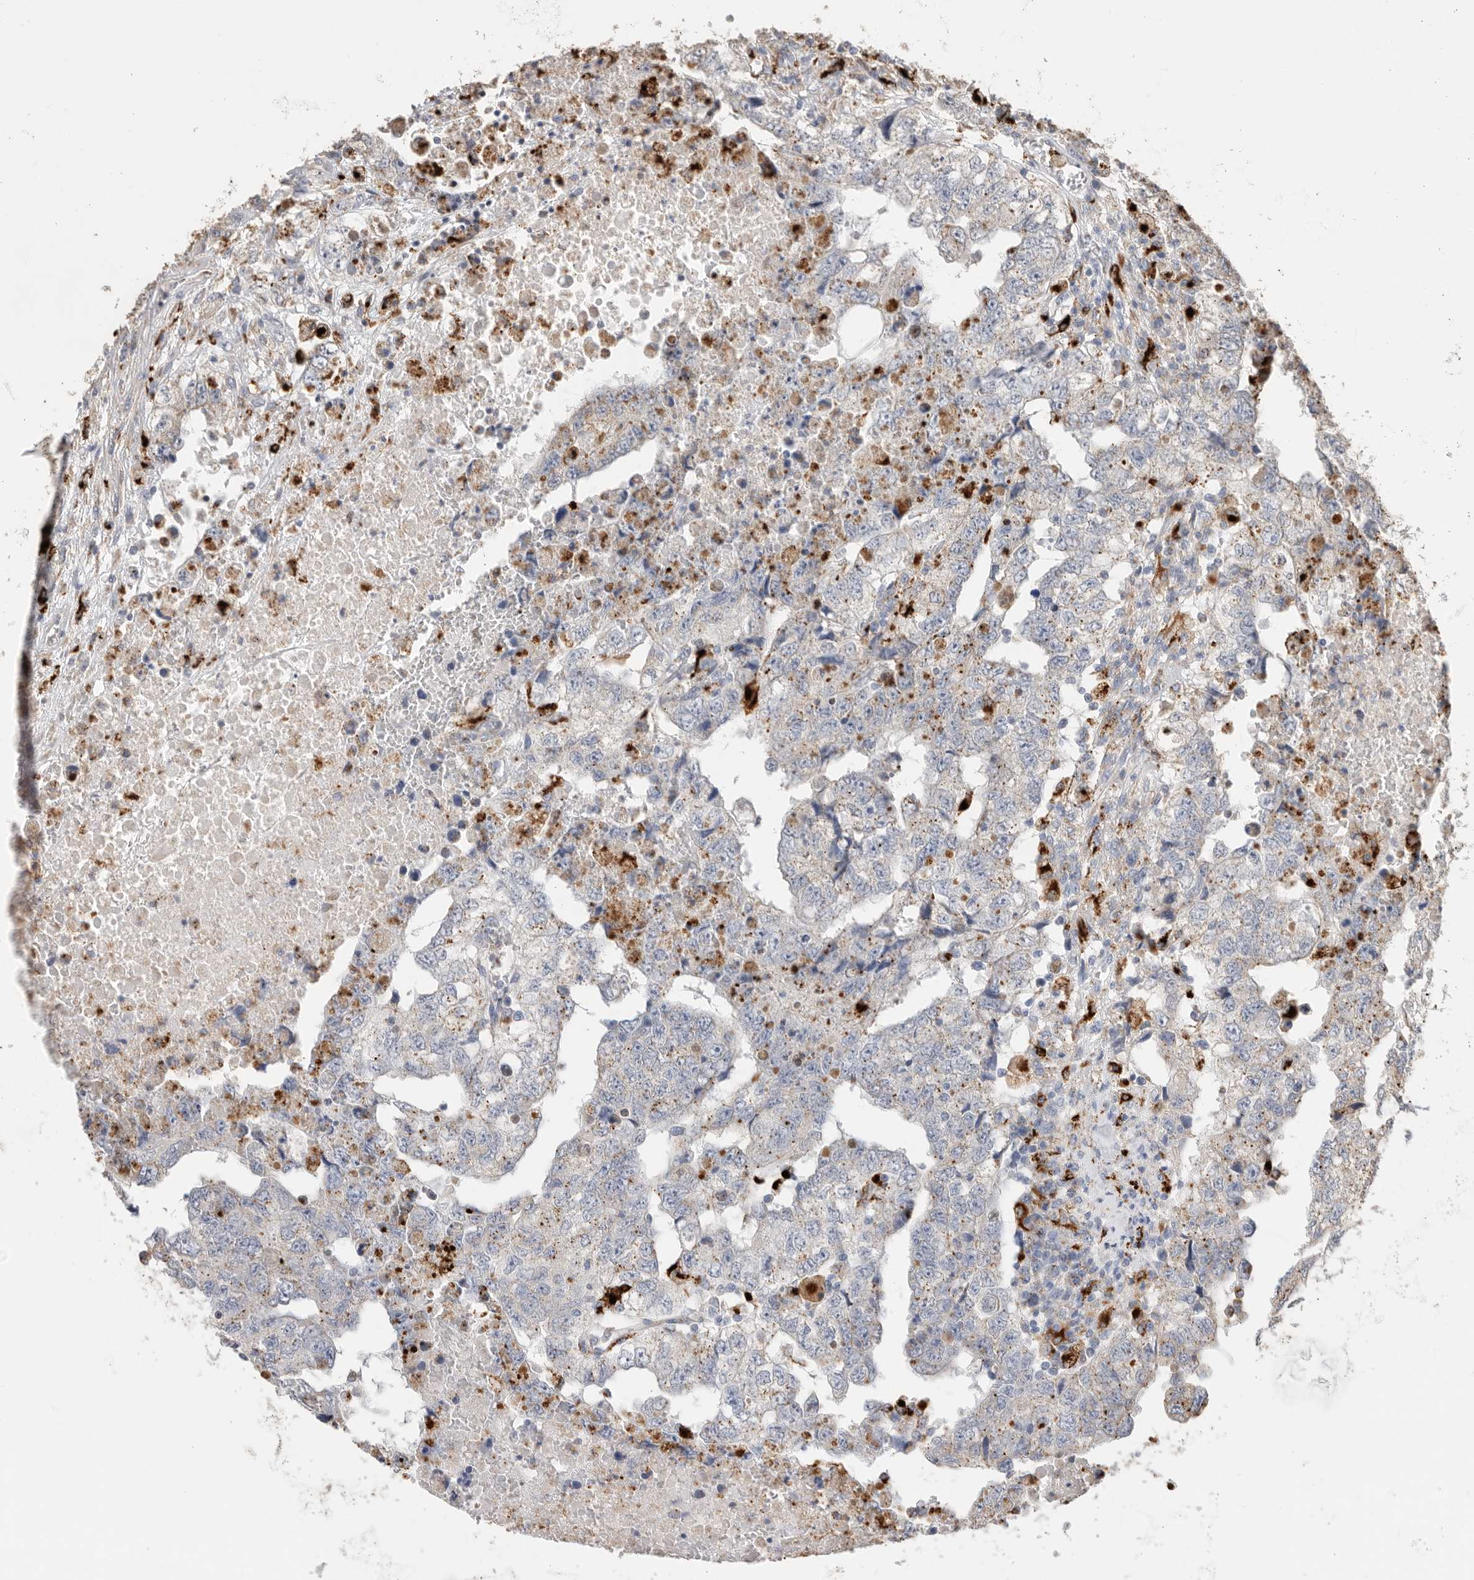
{"staining": {"intensity": "weak", "quantity": "25%-75%", "location": "cytoplasmic/membranous"}, "tissue": "testis cancer", "cell_type": "Tumor cells", "image_type": "cancer", "snomed": [{"axis": "morphology", "description": "Carcinoma, Embryonal, NOS"}, {"axis": "topography", "description": "Testis"}], "caption": "Tumor cells show low levels of weak cytoplasmic/membranous staining in approximately 25%-75% of cells in human testis embryonal carcinoma.", "gene": "GGH", "patient": {"sex": "male", "age": 36}}